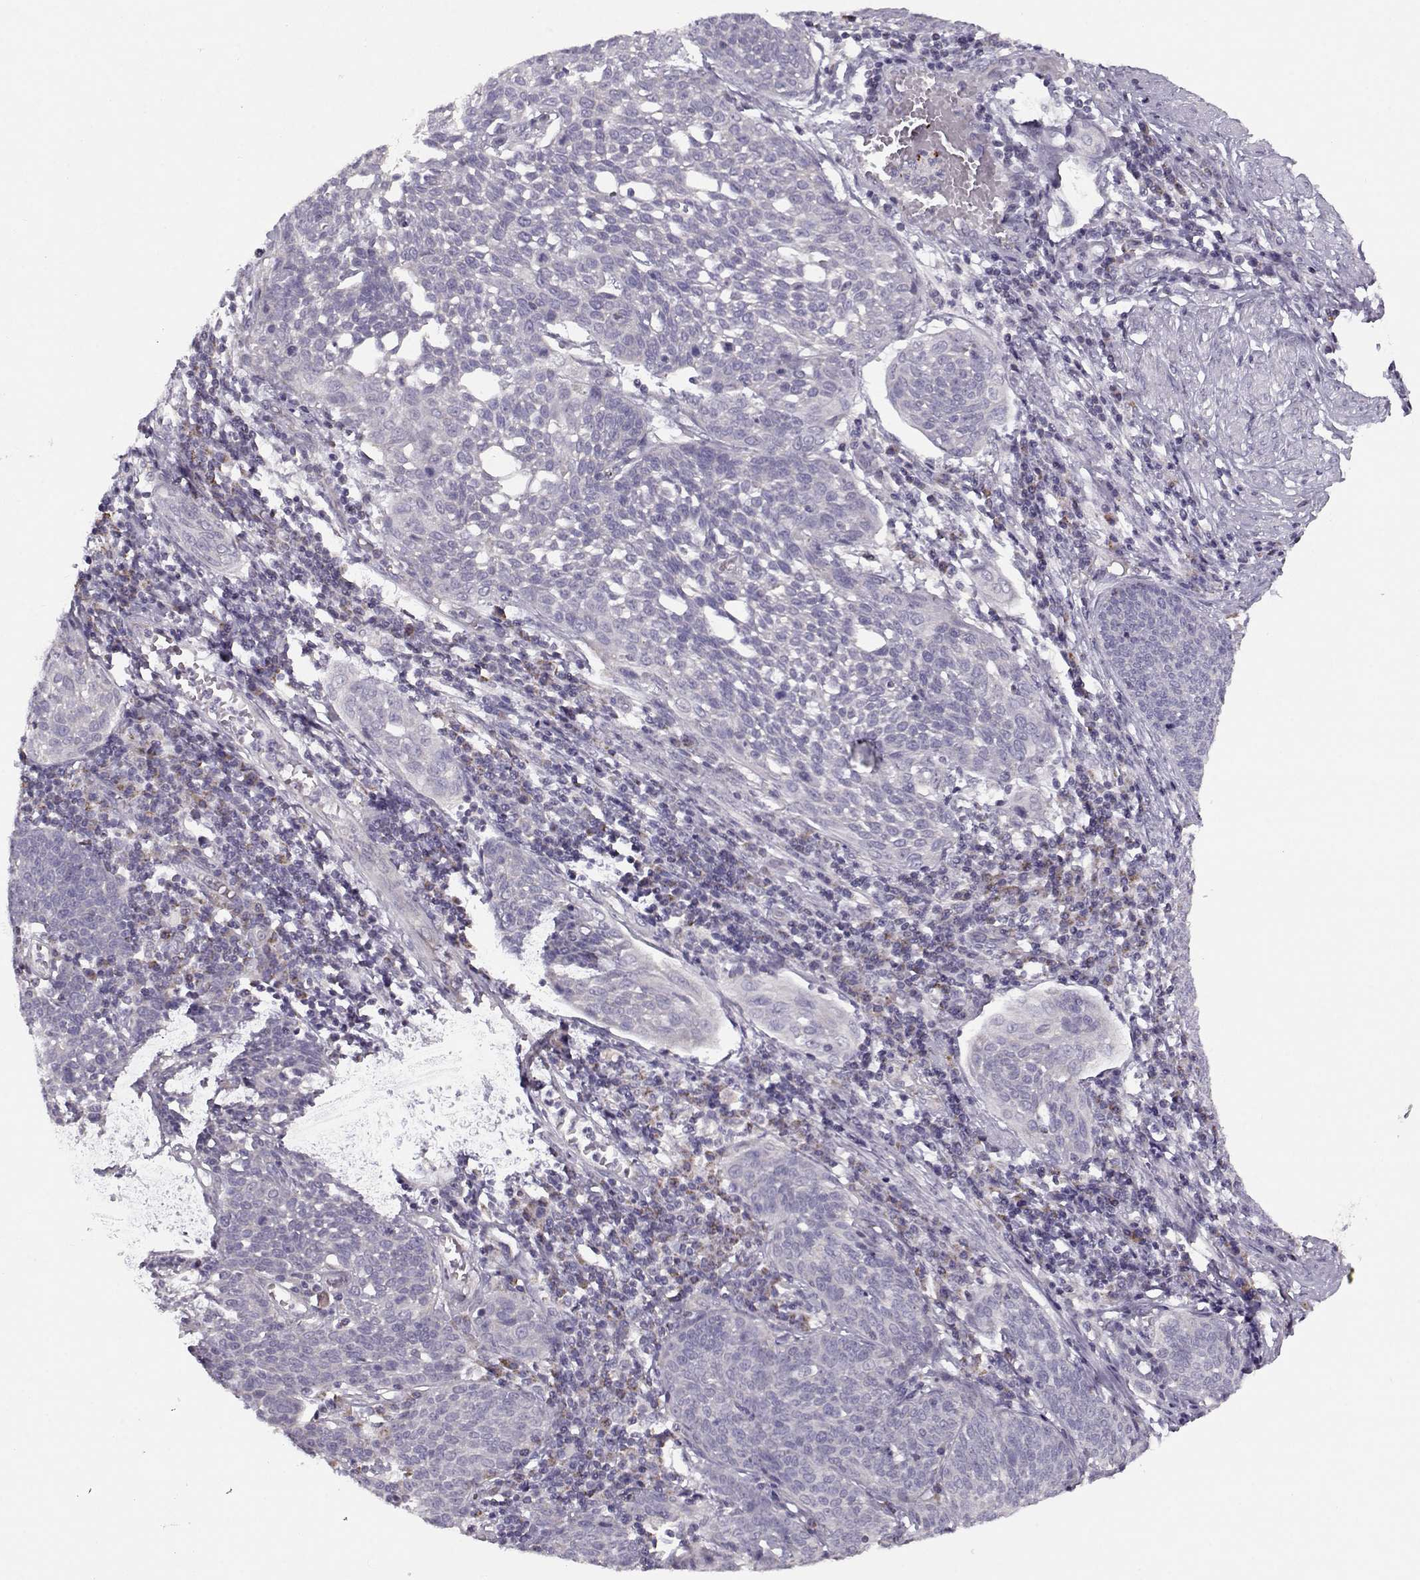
{"staining": {"intensity": "negative", "quantity": "none", "location": "none"}, "tissue": "cervical cancer", "cell_type": "Tumor cells", "image_type": "cancer", "snomed": [{"axis": "morphology", "description": "Squamous cell carcinoma, NOS"}, {"axis": "topography", "description": "Cervix"}], "caption": "This is a image of immunohistochemistry staining of cervical cancer, which shows no positivity in tumor cells. Nuclei are stained in blue.", "gene": "KLF17", "patient": {"sex": "female", "age": 34}}